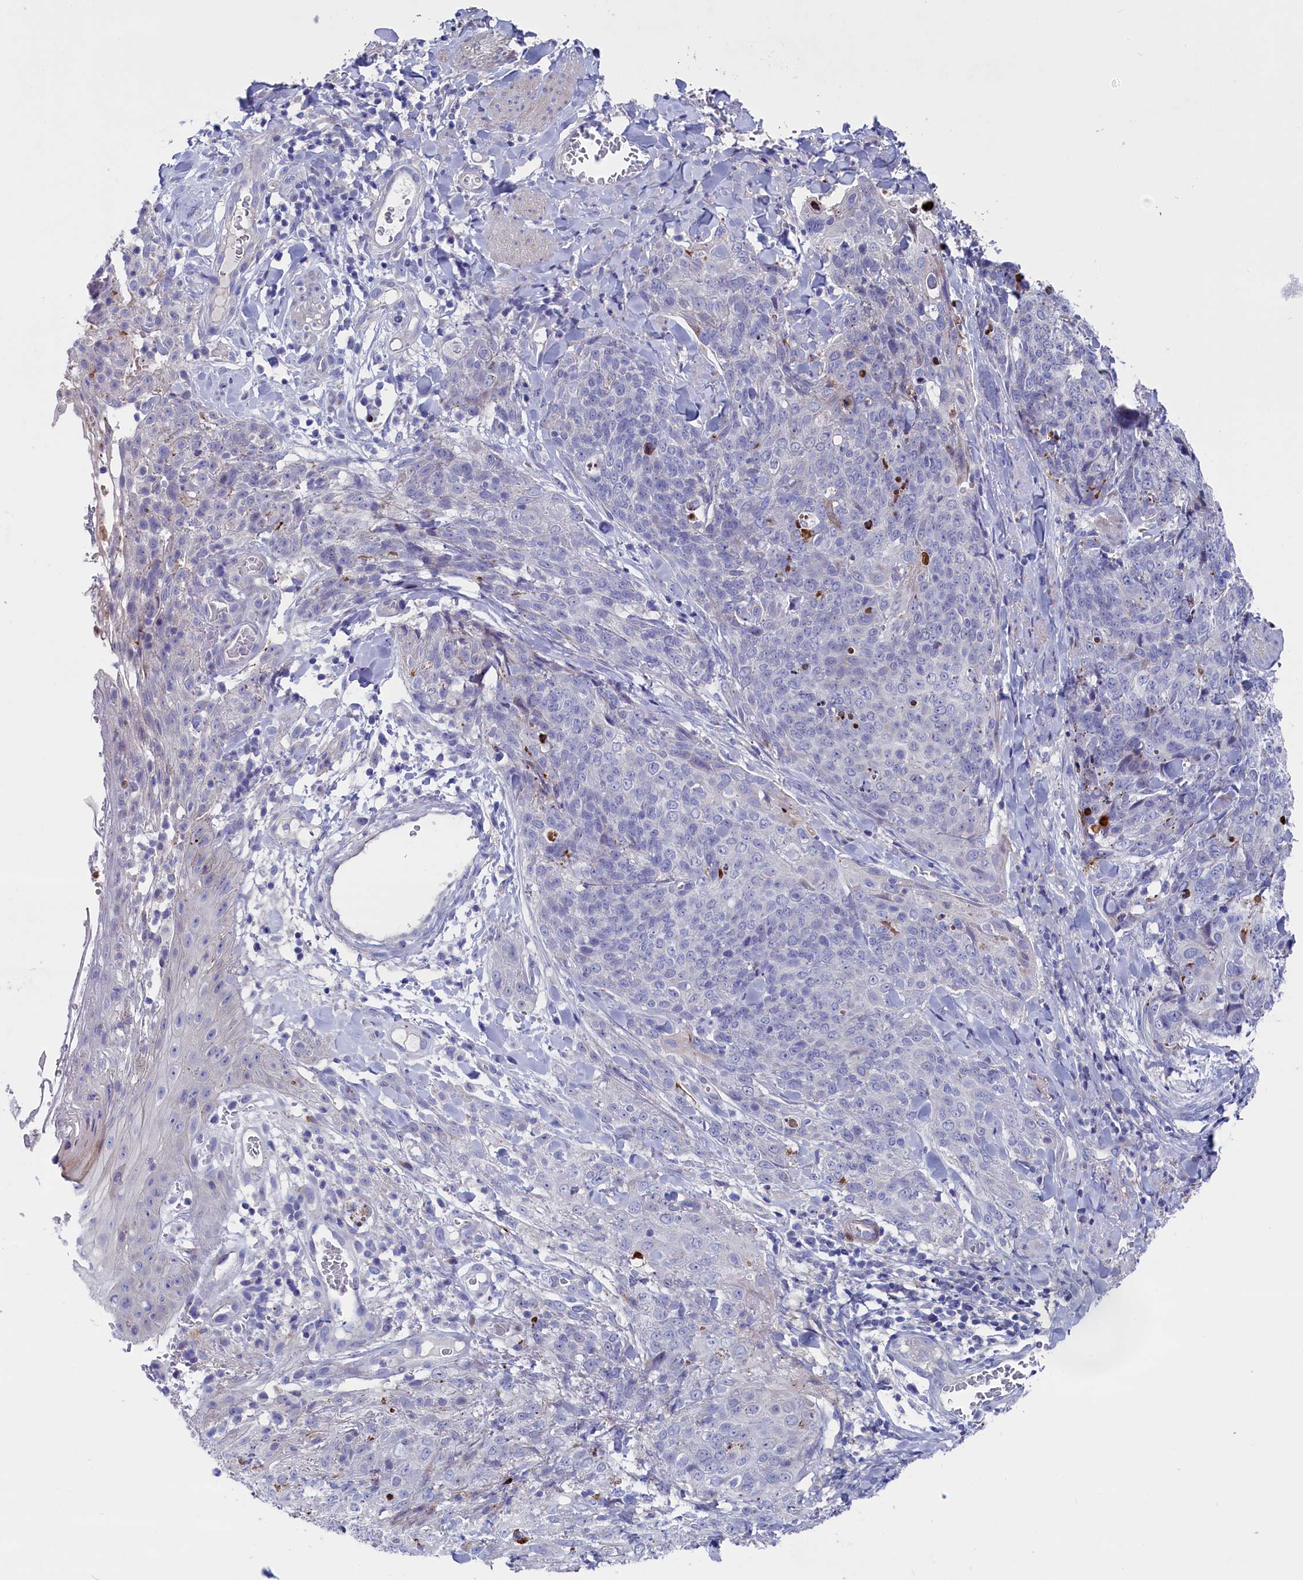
{"staining": {"intensity": "negative", "quantity": "none", "location": "none"}, "tissue": "skin cancer", "cell_type": "Tumor cells", "image_type": "cancer", "snomed": [{"axis": "morphology", "description": "Squamous cell carcinoma, NOS"}, {"axis": "topography", "description": "Skin"}, {"axis": "topography", "description": "Vulva"}], "caption": "Histopathology image shows no significant protein positivity in tumor cells of skin squamous cell carcinoma. (Brightfield microscopy of DAB immunohistochemistry at high magnification).", "gene": "NUDT7", "patient": {"sex": "female", "age": 85}}